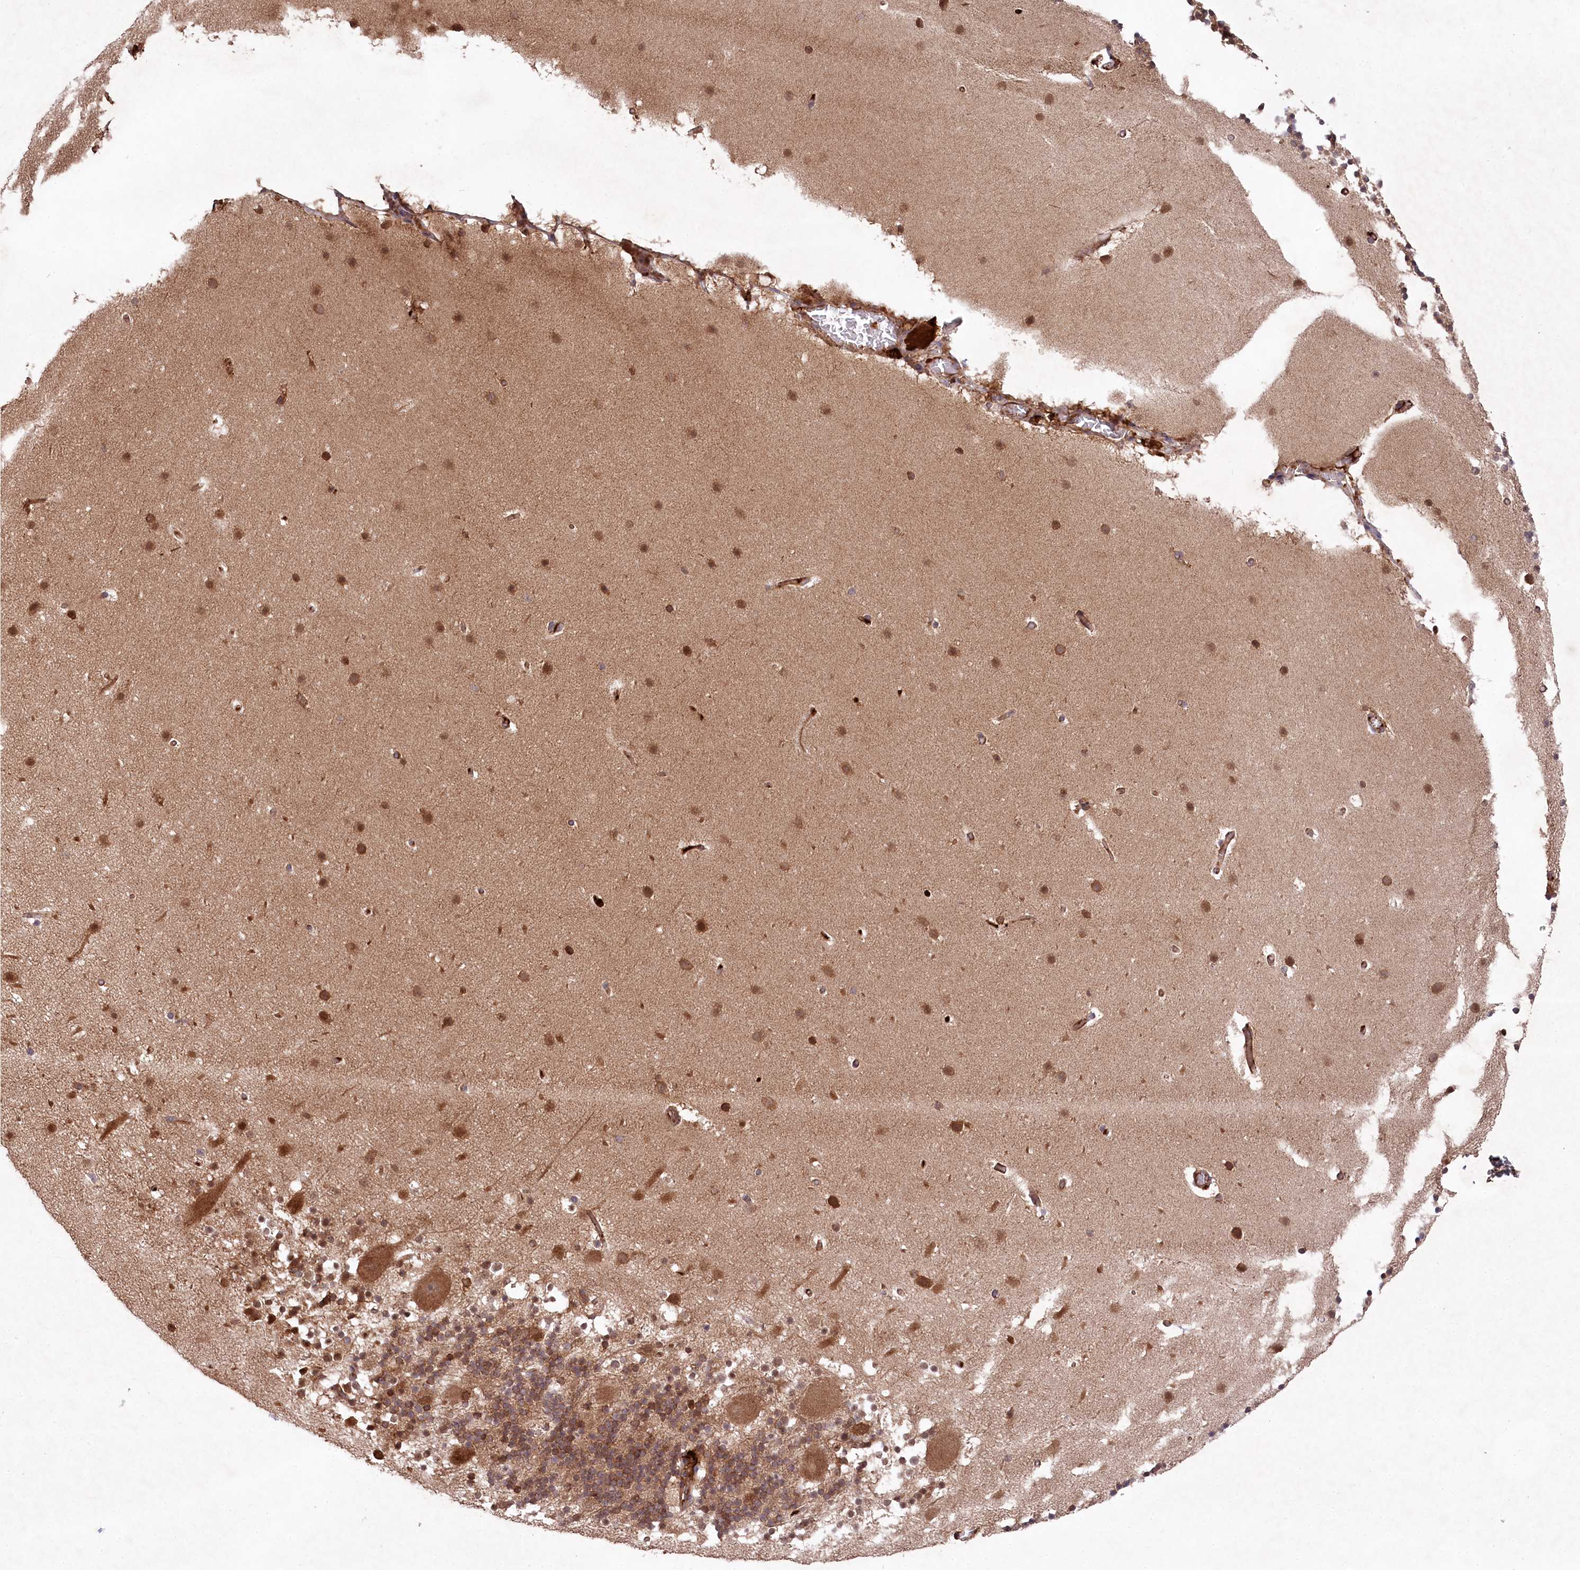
{"staining": {"intensity": "moderate", "quantity": "25%-75%", "location": "cytoplasmic/membranous,nuclear"}, "tissue": "cerebellum", "cell_type": "Cells in granular layer", "image_type": "normal", "snomed": [{"axis": "morphology", "description": "Normal tissue, NOS"}, {"axis": "topography", "description": "Cerebellum"}], "caption": "A brown stain highlights moderate cytoplasmic/membranous,nuclear staining of a protein in cells in granular layer of benign cerebellum.", "gene": "PPP1R21", "patient": {"sex": "male", "age": 57}}